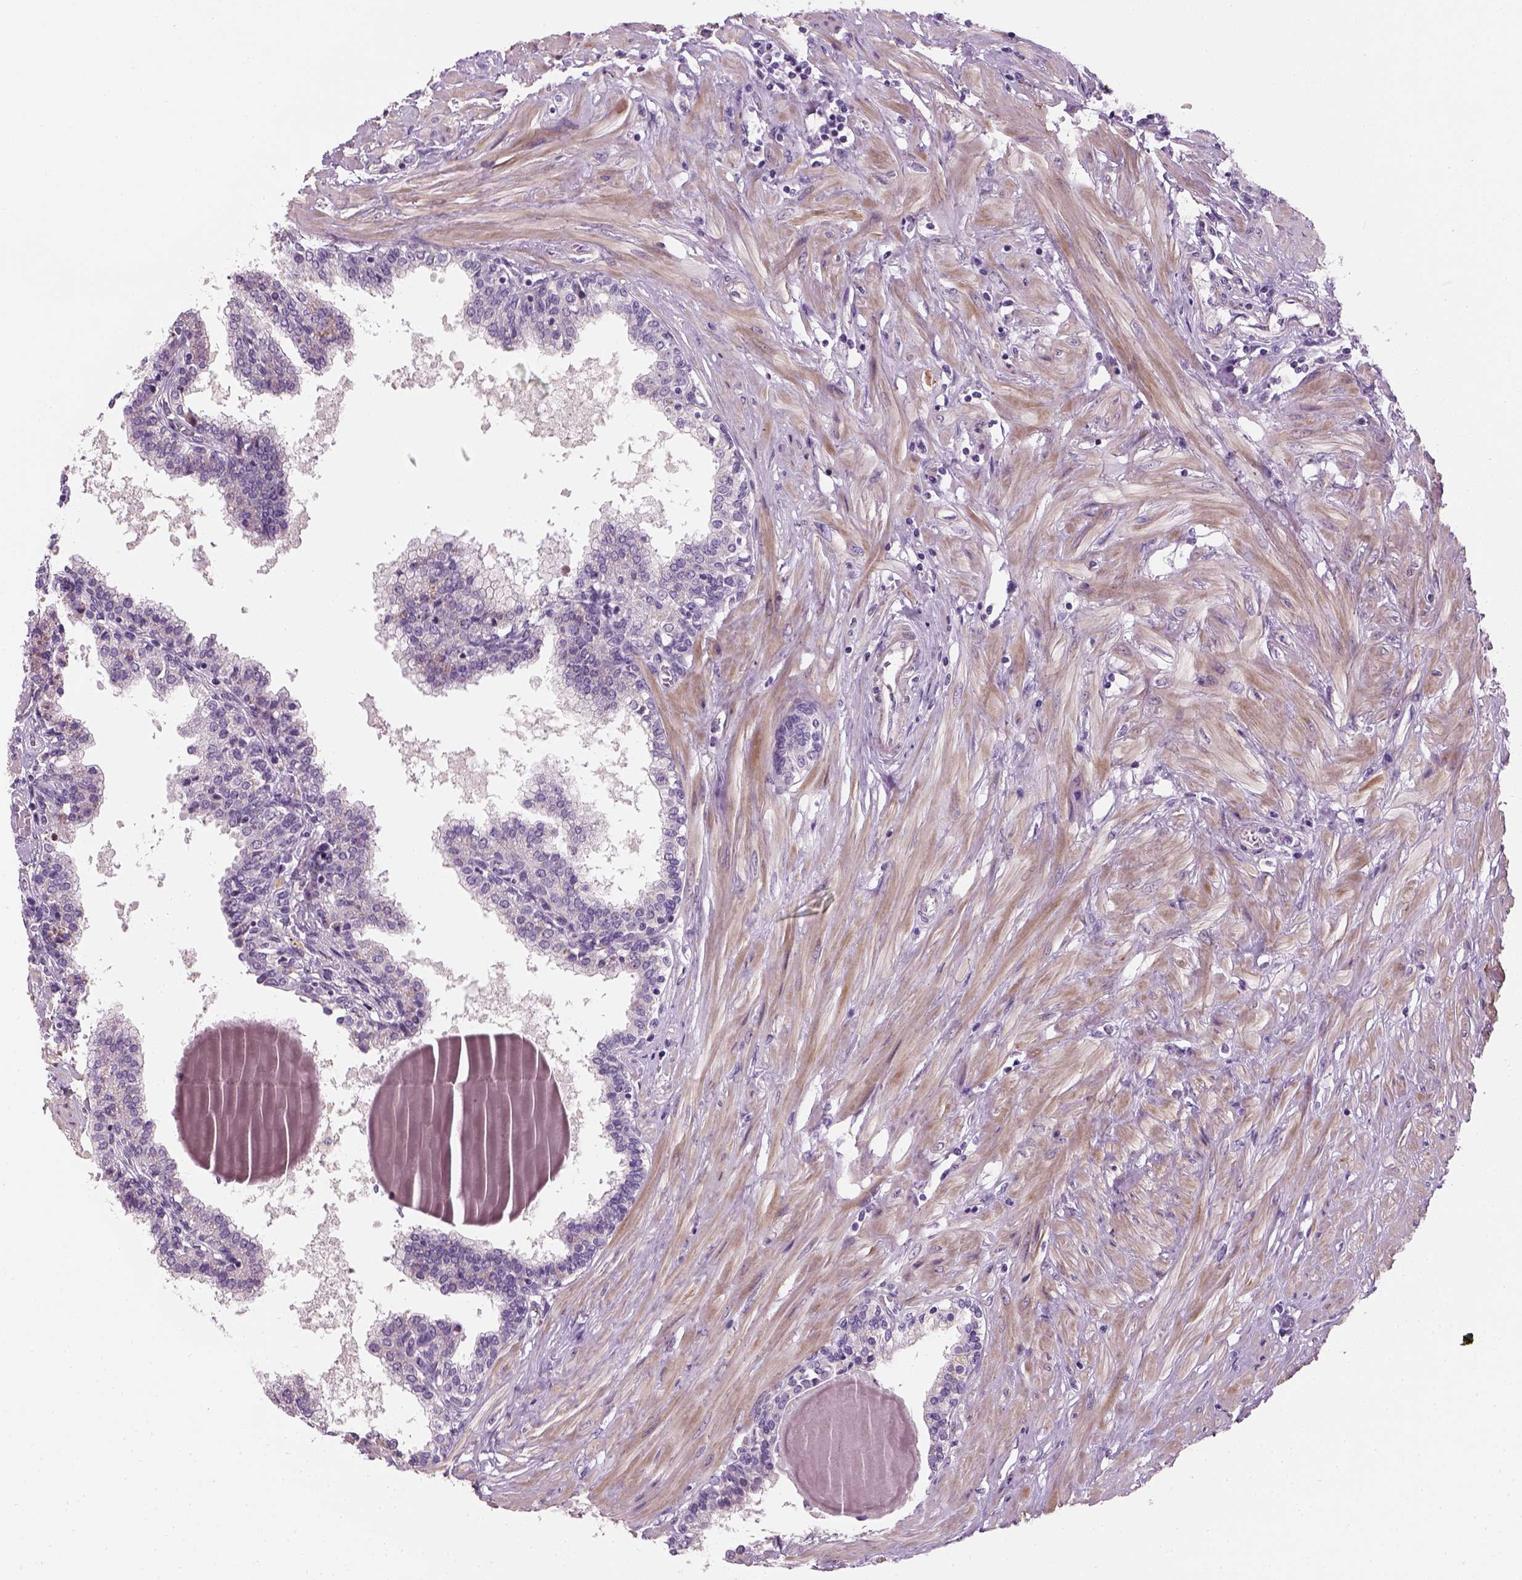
{"staining": {"intensity": "negative", "quantity": "none", "location": "none"}, "tissue": "prostate", "cell_type": "Glandular cells", "image_type": "normal", "snomed": [{"axis": "morphology", "description": "Normal tissue, NOS"}, {"axis": "topography", "description": "Prostate"}], "caption": "Photomicrograph shows no significant protein expression in glandular cells of normal prostate.", "gene": "ELOVL3", "patient": {"sex": "male", "age": 55}}